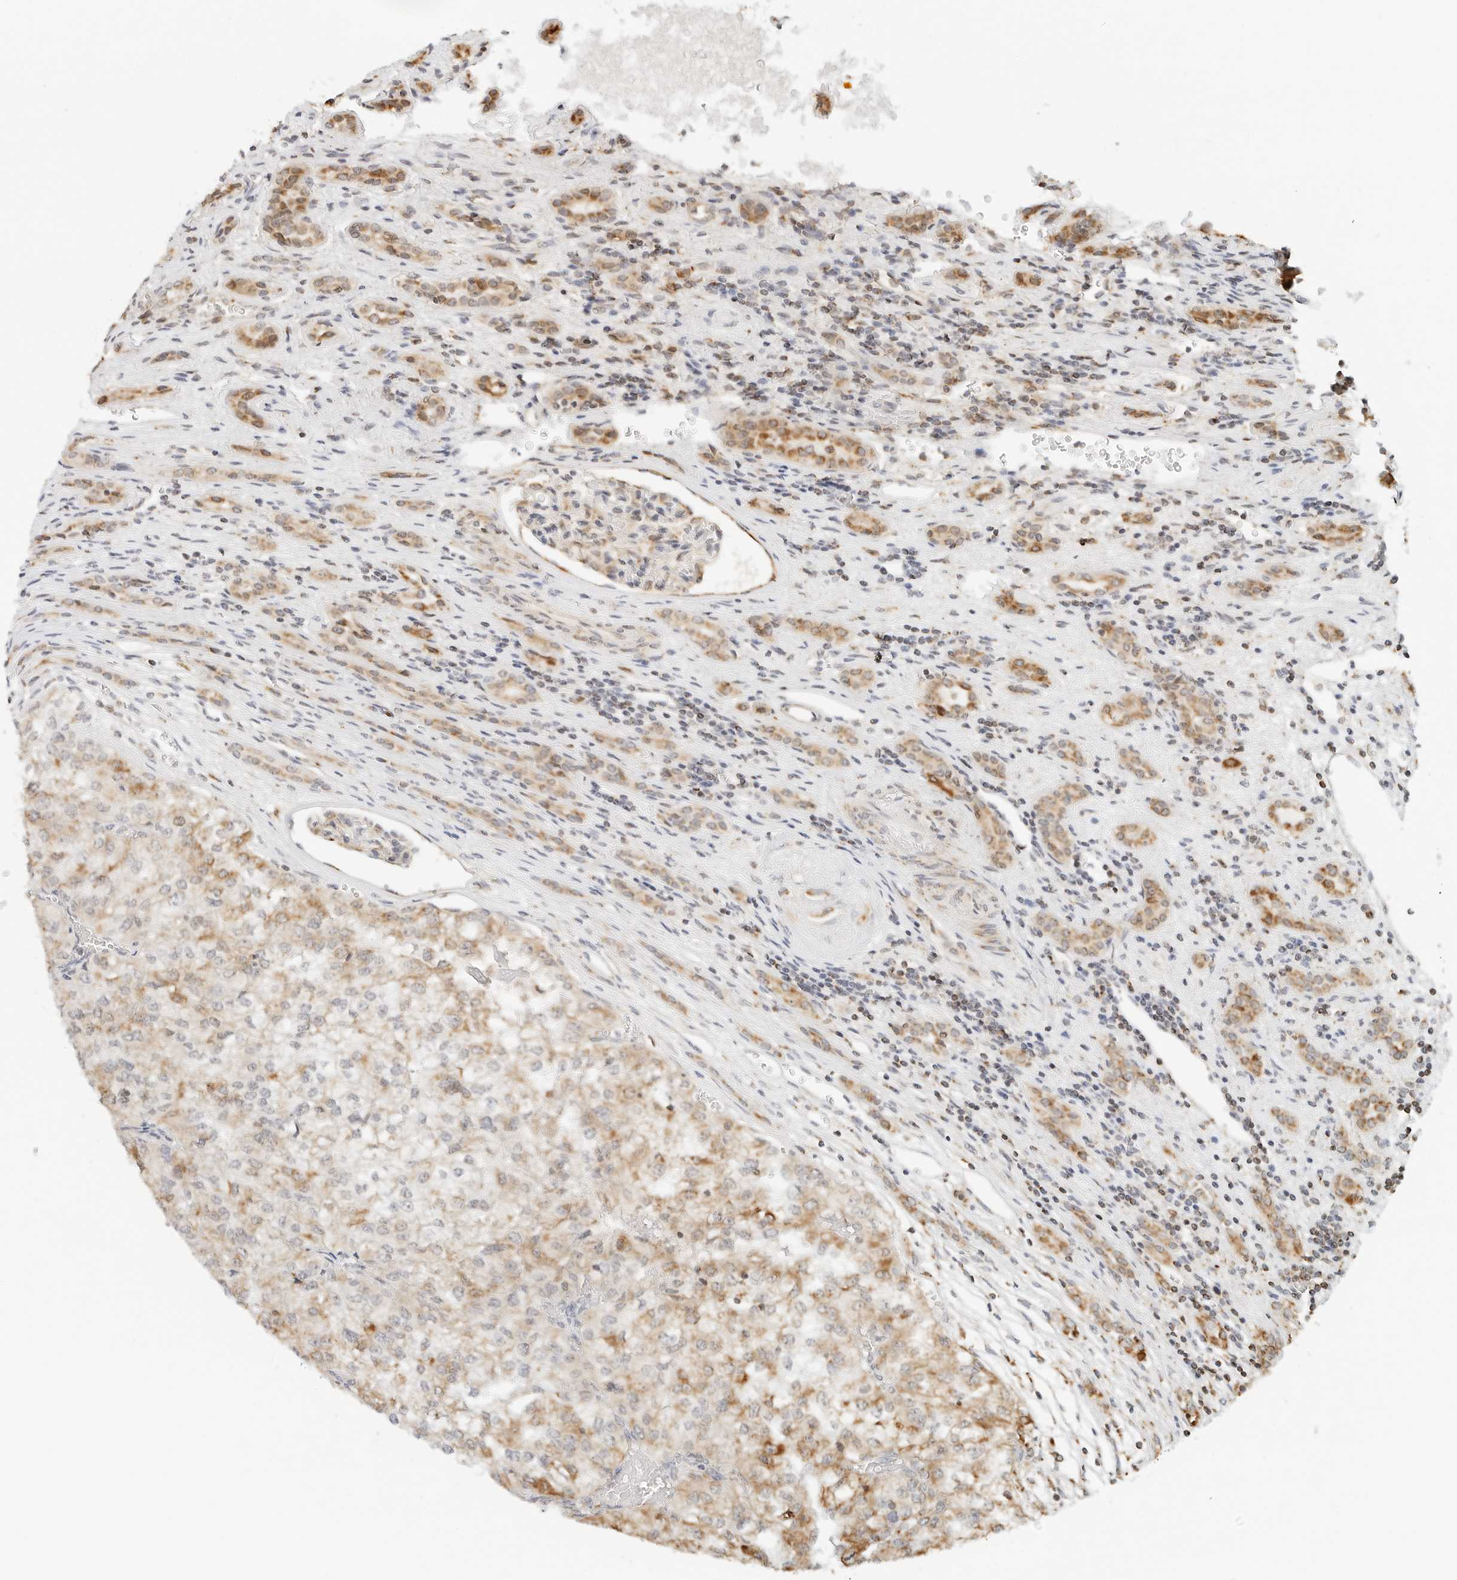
{"staining": {"intensity": "moderate", "quantity": "25%-75%", "location": "cytoplasmic/membranous"}, "tissue": "renal cancer", "cell_type": "Tumor cells", "image_type": "cancer", "snomed": [{"axis": "morphology", "description": "Adenocarcinoma, NOS"}, {"axis": "topography", "description": "Kidney"}], "caption": "Moderate cytoplasmic/membranous protein positivity is appreciated in approximately 25%-75% of tumor cells in renal adenocarcinoma.", "gene": "ATL1", "patient": {"sex": "female", "age": 54}}